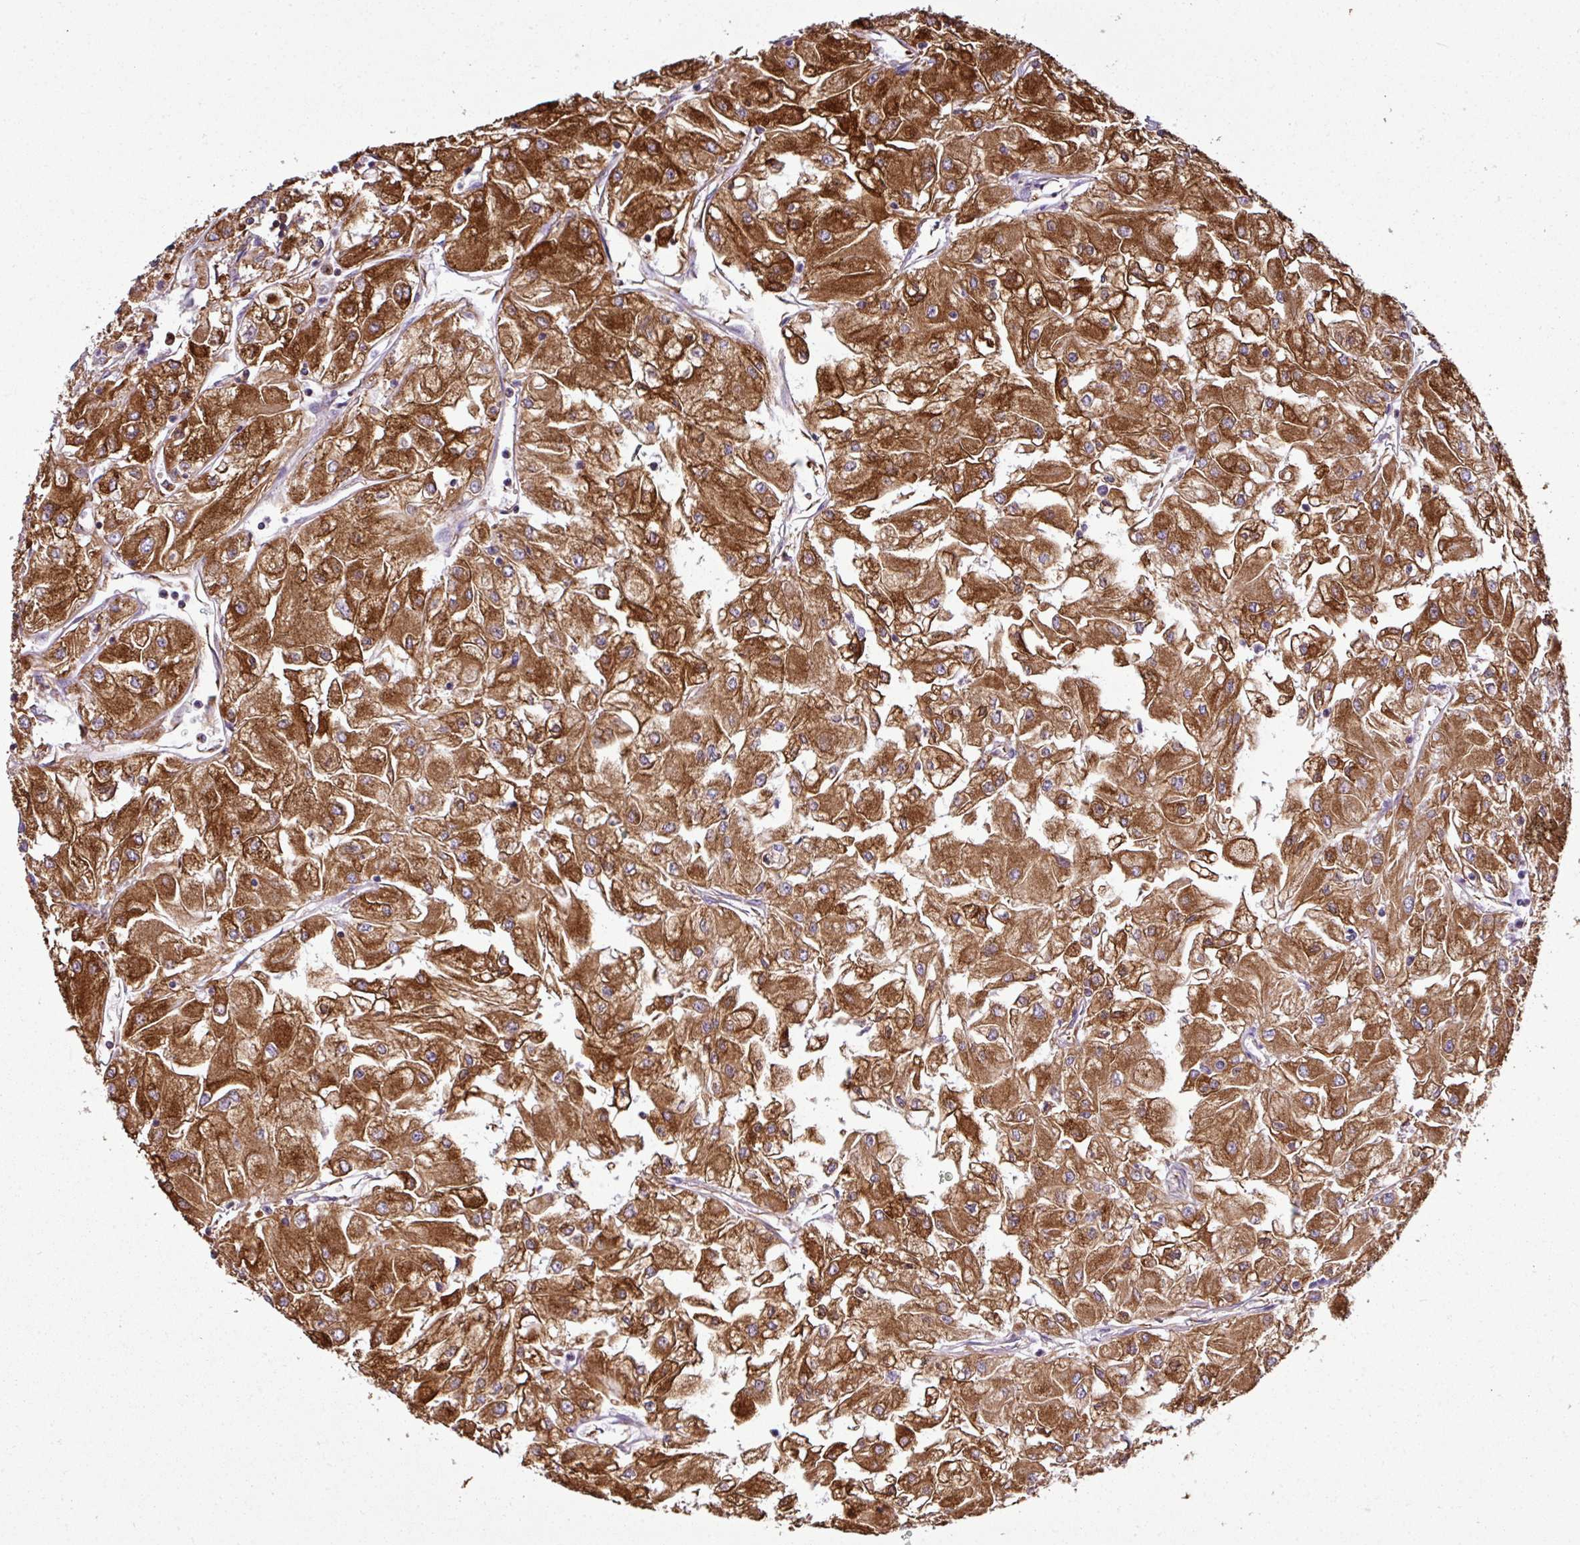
{"staining": {"intensity": "strong", "quantity": ">75%", "location": "cytoplasmic/membranous"}, "tissue": "renal cancer", "cell_type": "Tumor cells", "image_type": "cancer", "snomed": [{"axis": "morphology", "description": "Adenocarcinoma, NOS"}, {"axis": "topography", "description": "Kidney"}], "caption": "Renal cancer was stained to show a protein in brown. There is high levels of strong cytoplasmic/membranous positivity in about >75% of tumor cells. (Brightfield microscopy of DAB IHC at high magnification).", "gene": "XNDC1N", "patient": {"sex": "male", "age": 80}}